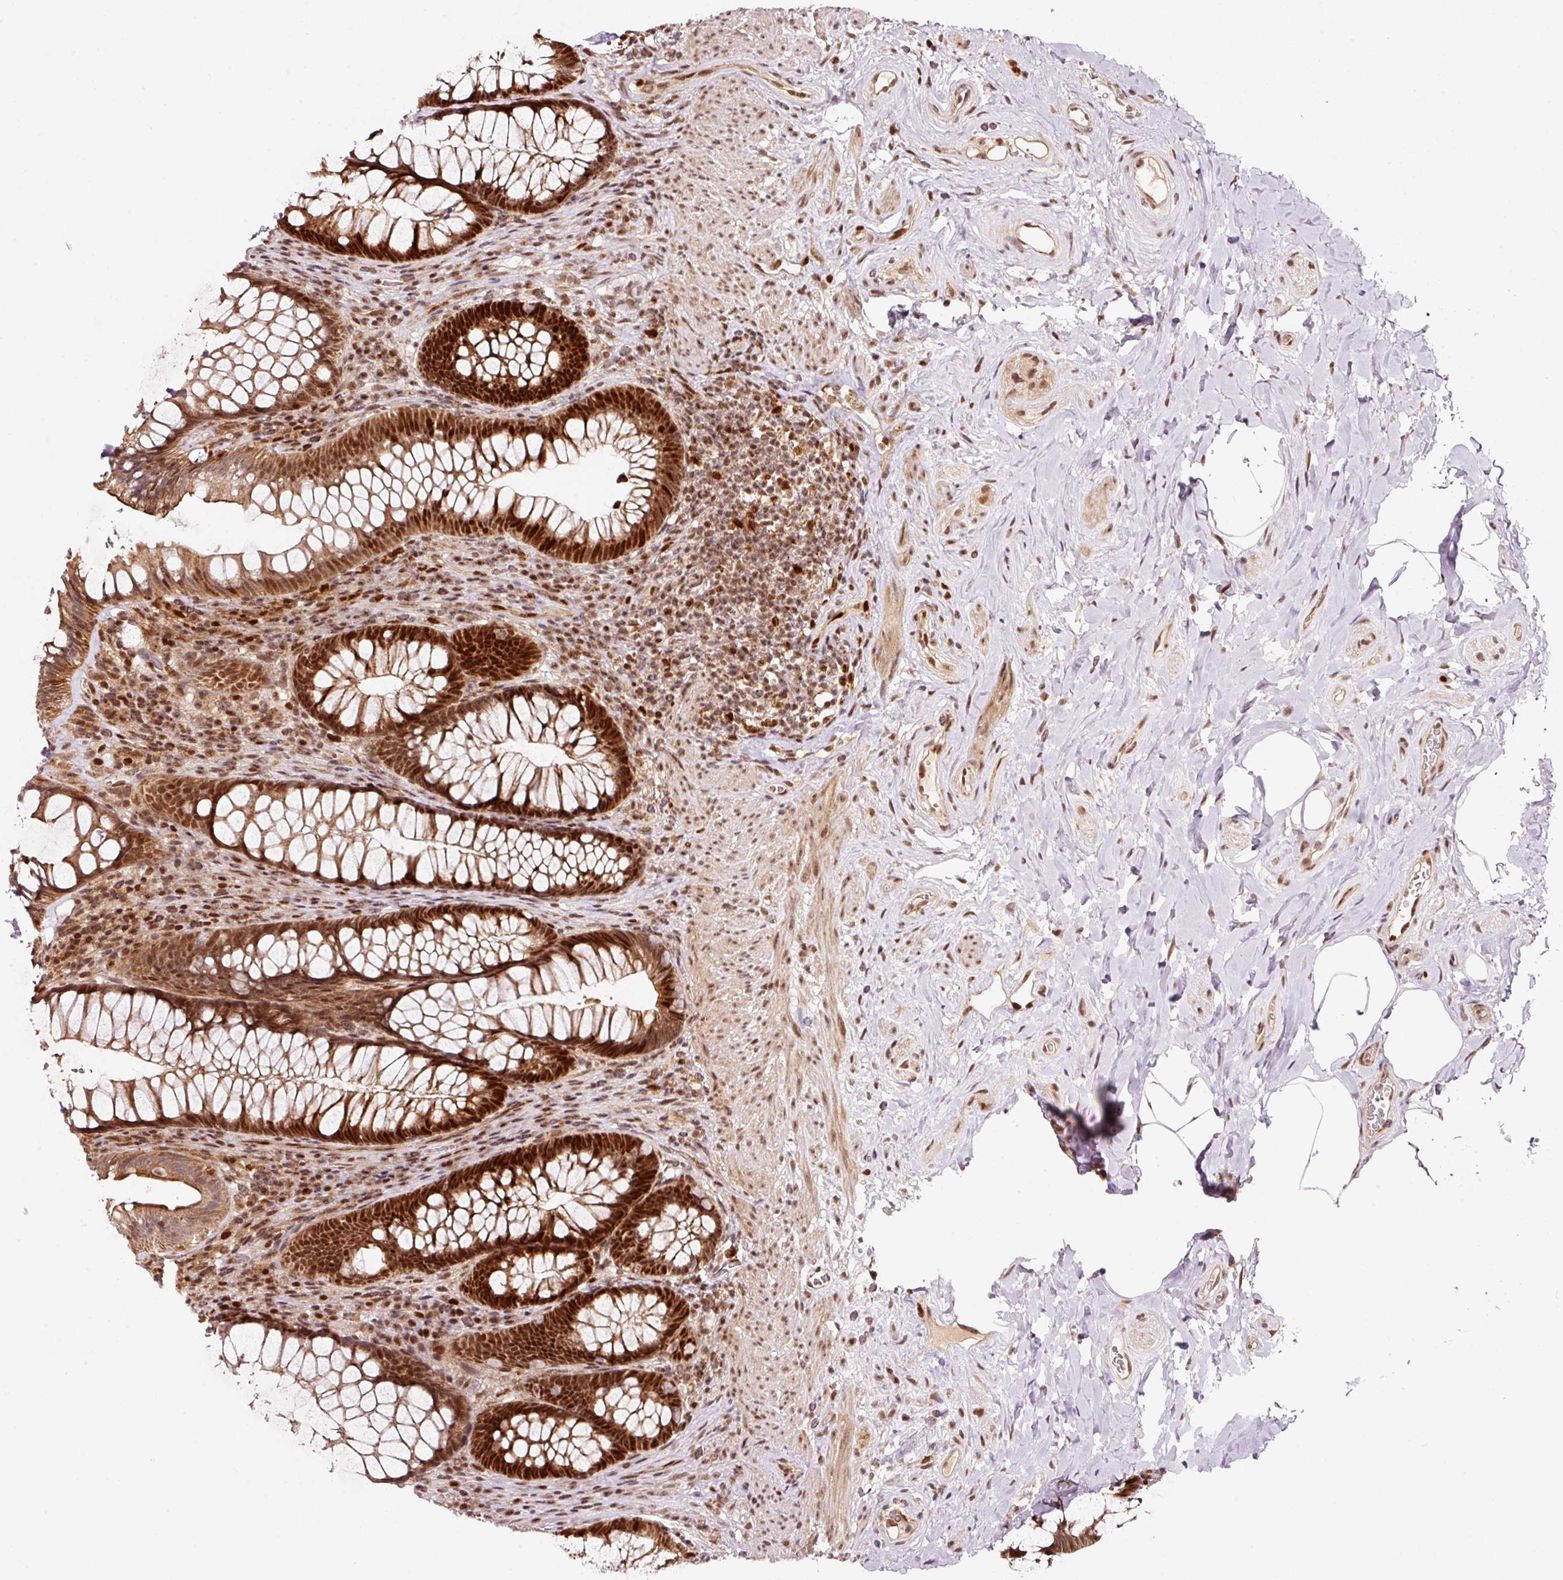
{"staining": {"intensity": "strong", "quantity": ">75%", "location": "cytoplasmic/membranous,nuclear"}, "tissue": "rectum", "cell_type": "Glandular cells", "image_type": "normal", "snomed": [{"axis": "morphology", "description": "Normal tissue, NOS"}, {"axis": "topography", "description": "Rectum"}], "caption": "Rectum stained with immunohistochemistry (IHC) reveals strong cytoplasmic/membranous,nuclear expression in about >75% of glandular cells. Using DAB (brown) and hematoxylin (blue) stains, captured at high magnification using brightfield microscopy.", "gene": "RFC4", "patient": {"sex": "male", "age": 53}}